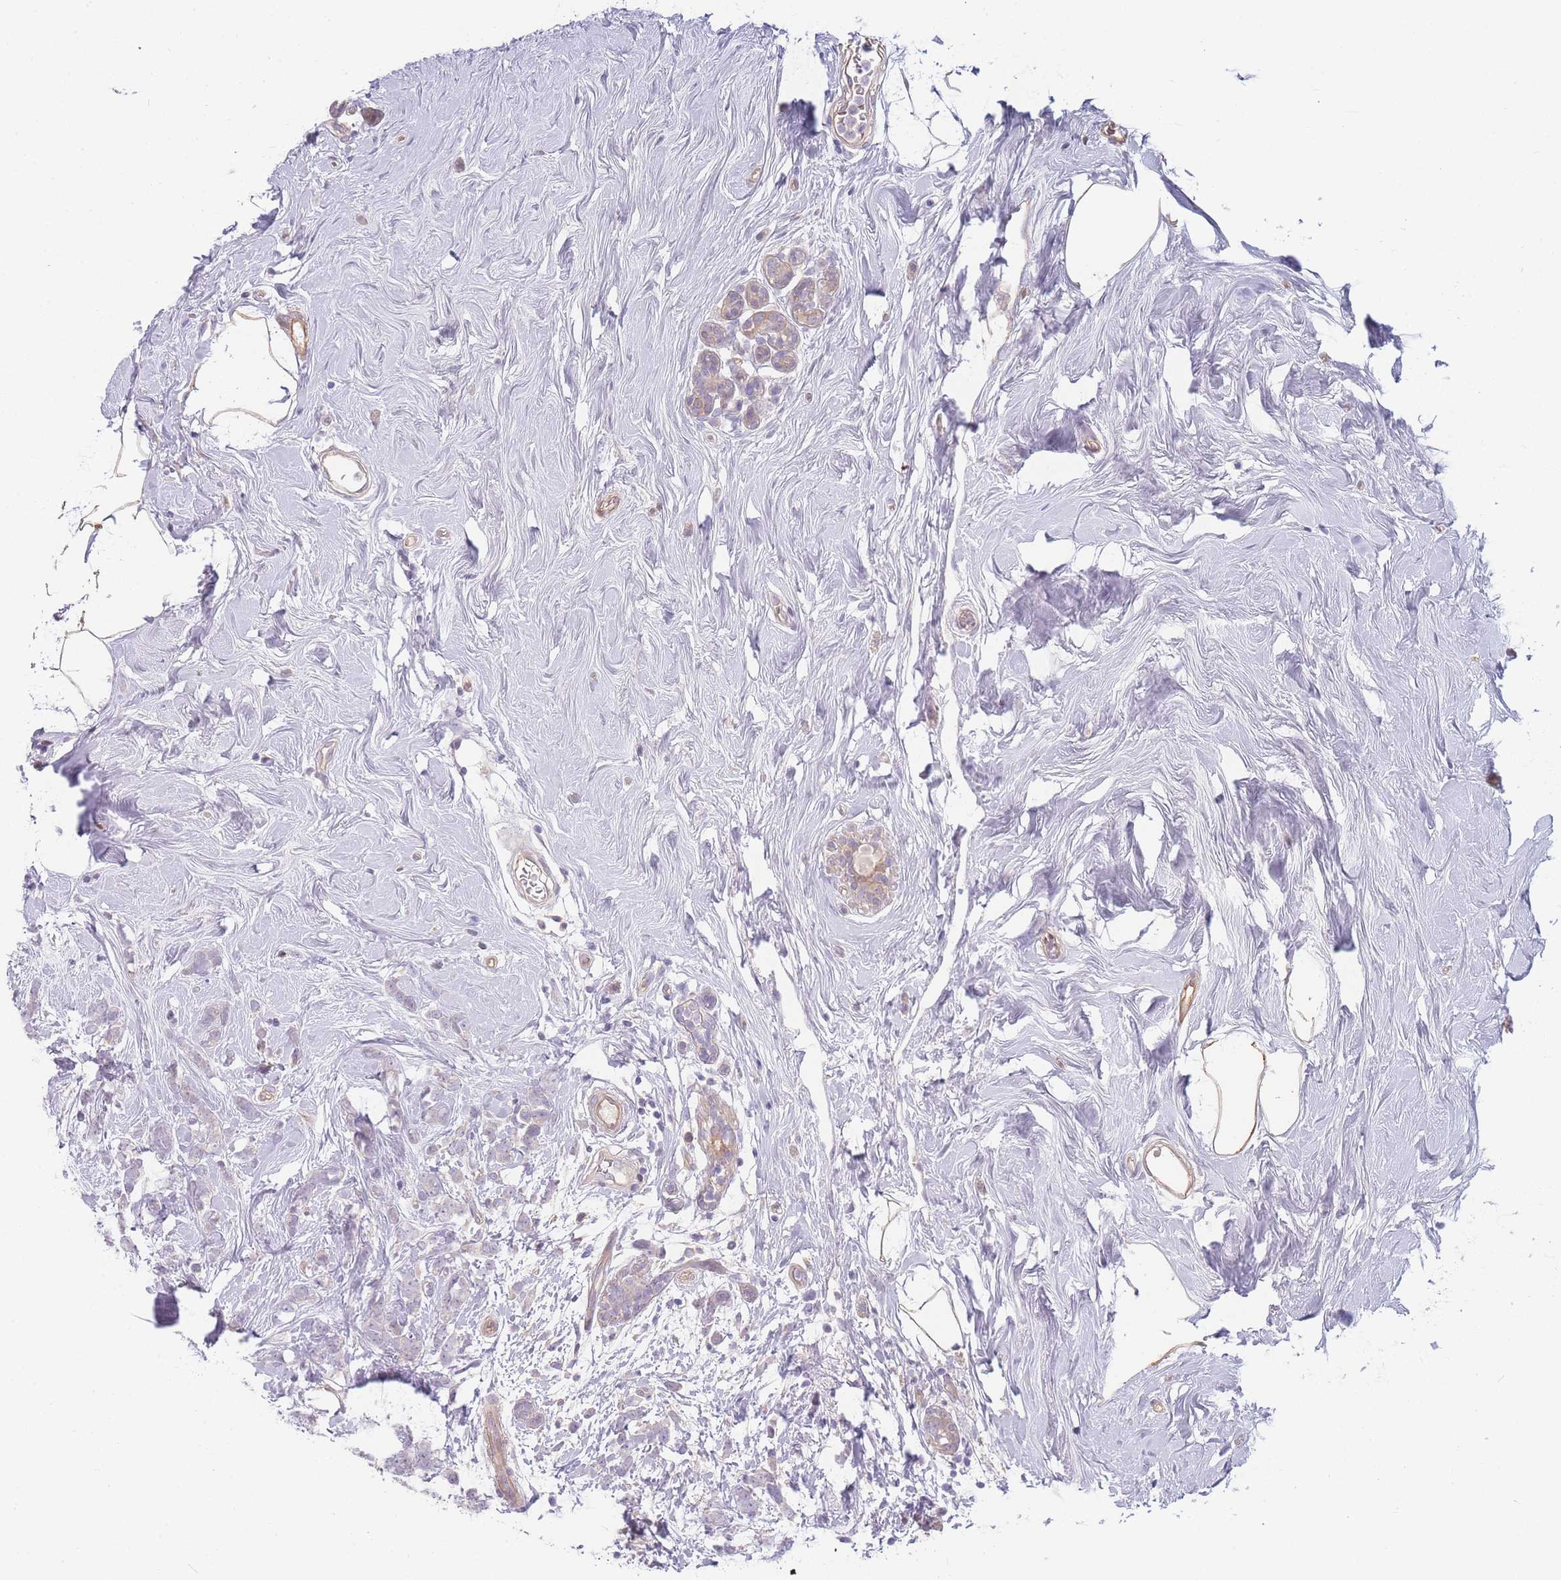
{"staining": {"intensity": "negative", "quantity": "none", "location": "none"}, "tissue": "breast cancer", "cell_type": "Tumor cells", "image_type": "cancer", "snomed": [{"axis": "morphology", "description": "Lobular carcinoma"}, {"axis": "topography", "description": "Breast"}], "caption": "This is an immunohistochemistry image of breast cancer. There is no positivity in tumor cells.", "gene": "SPHKAP", "patient": {"sex": "female", "age": 58}}